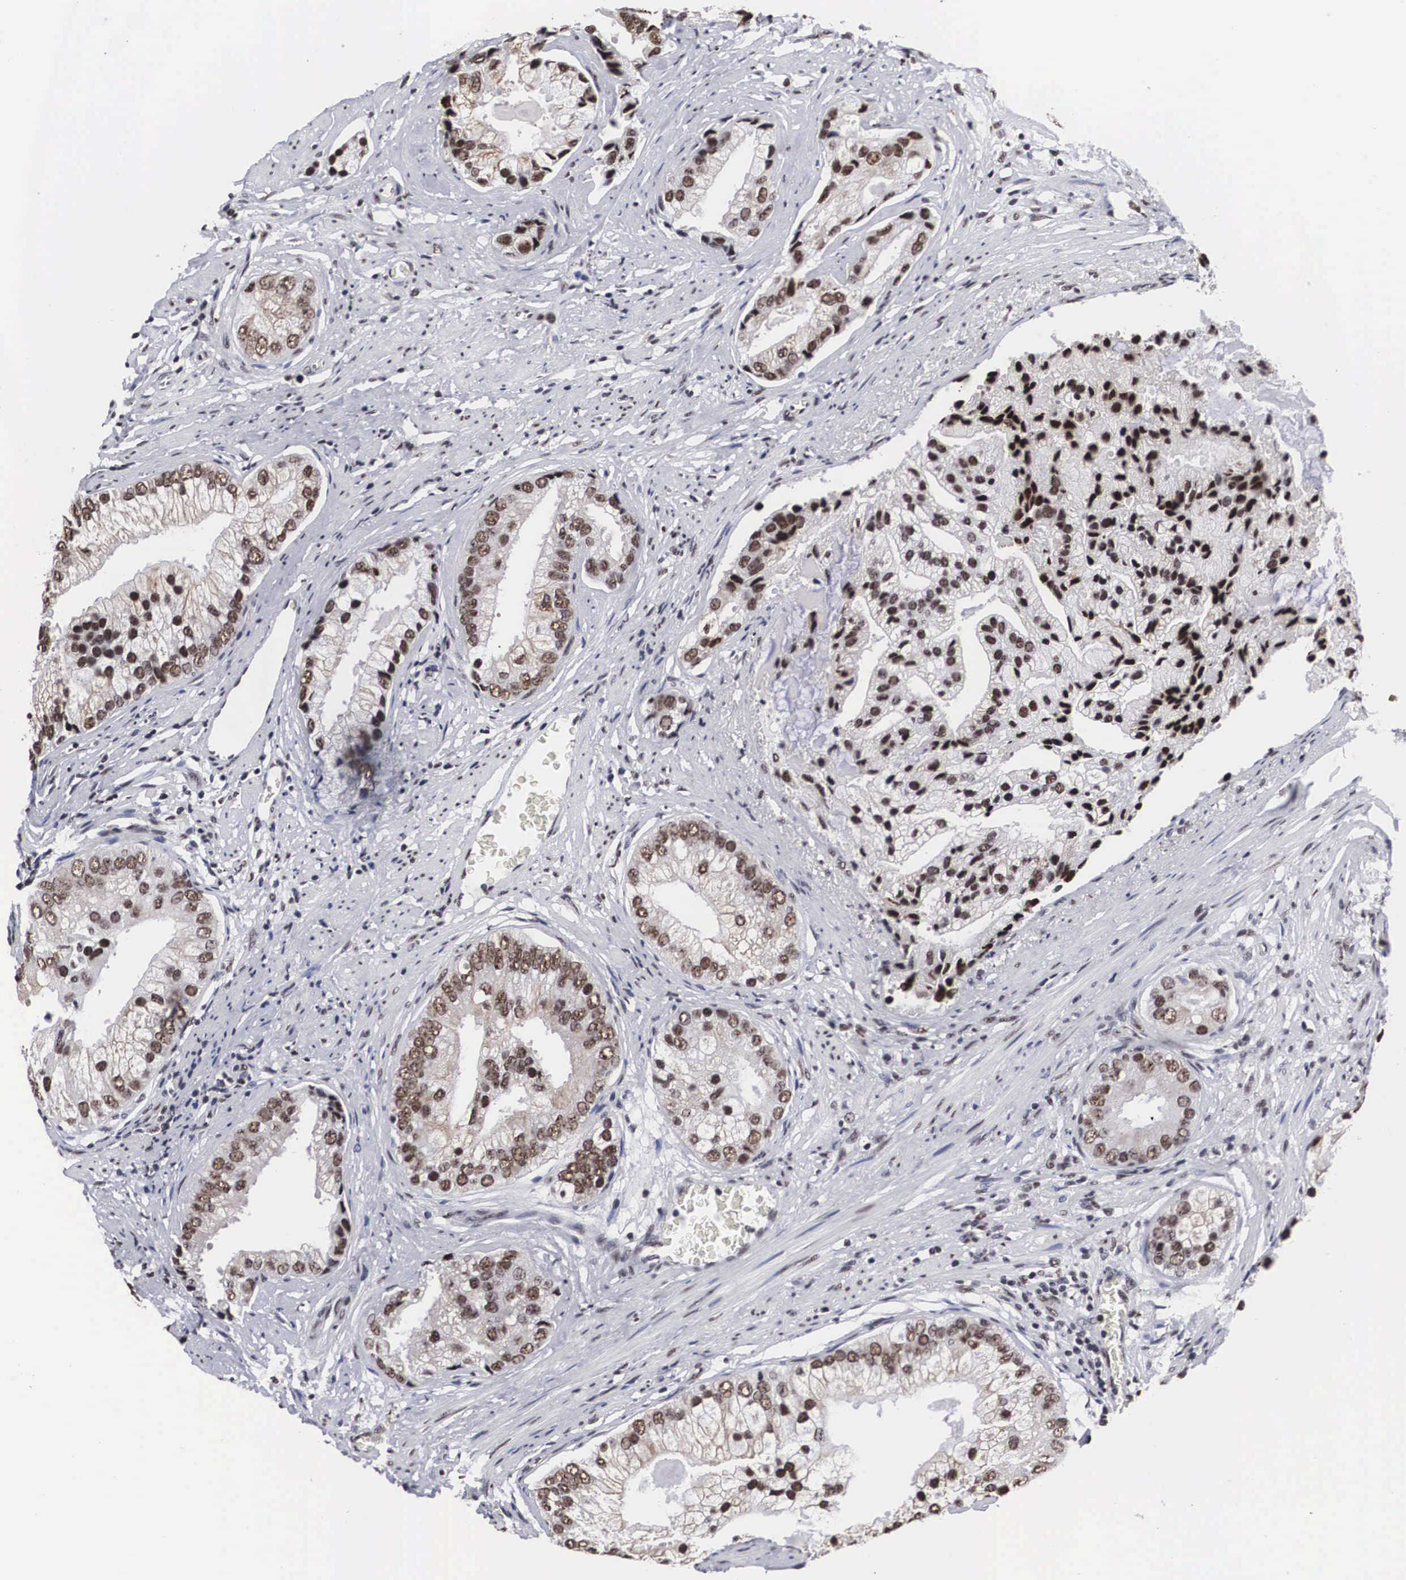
{"staining": {"intensity": "moderate", "quantity": ">75%", "location": "nuclear"}, "tissue": "prostate cancer", "cell_type": "Tumor cells", "image_type": "cancer", "snomed": [{"axis": "morphology", "description": "Adenocarcinoma, Low grade"}, {"axis": "topography", "description": "Prostate"}], "caption": "Moderate nuclear protein expression is identified in about >75% of tumor cells in prostate cancer.", "gene": "ACIN1", "patient": {"sex": "male", "age": 71}}